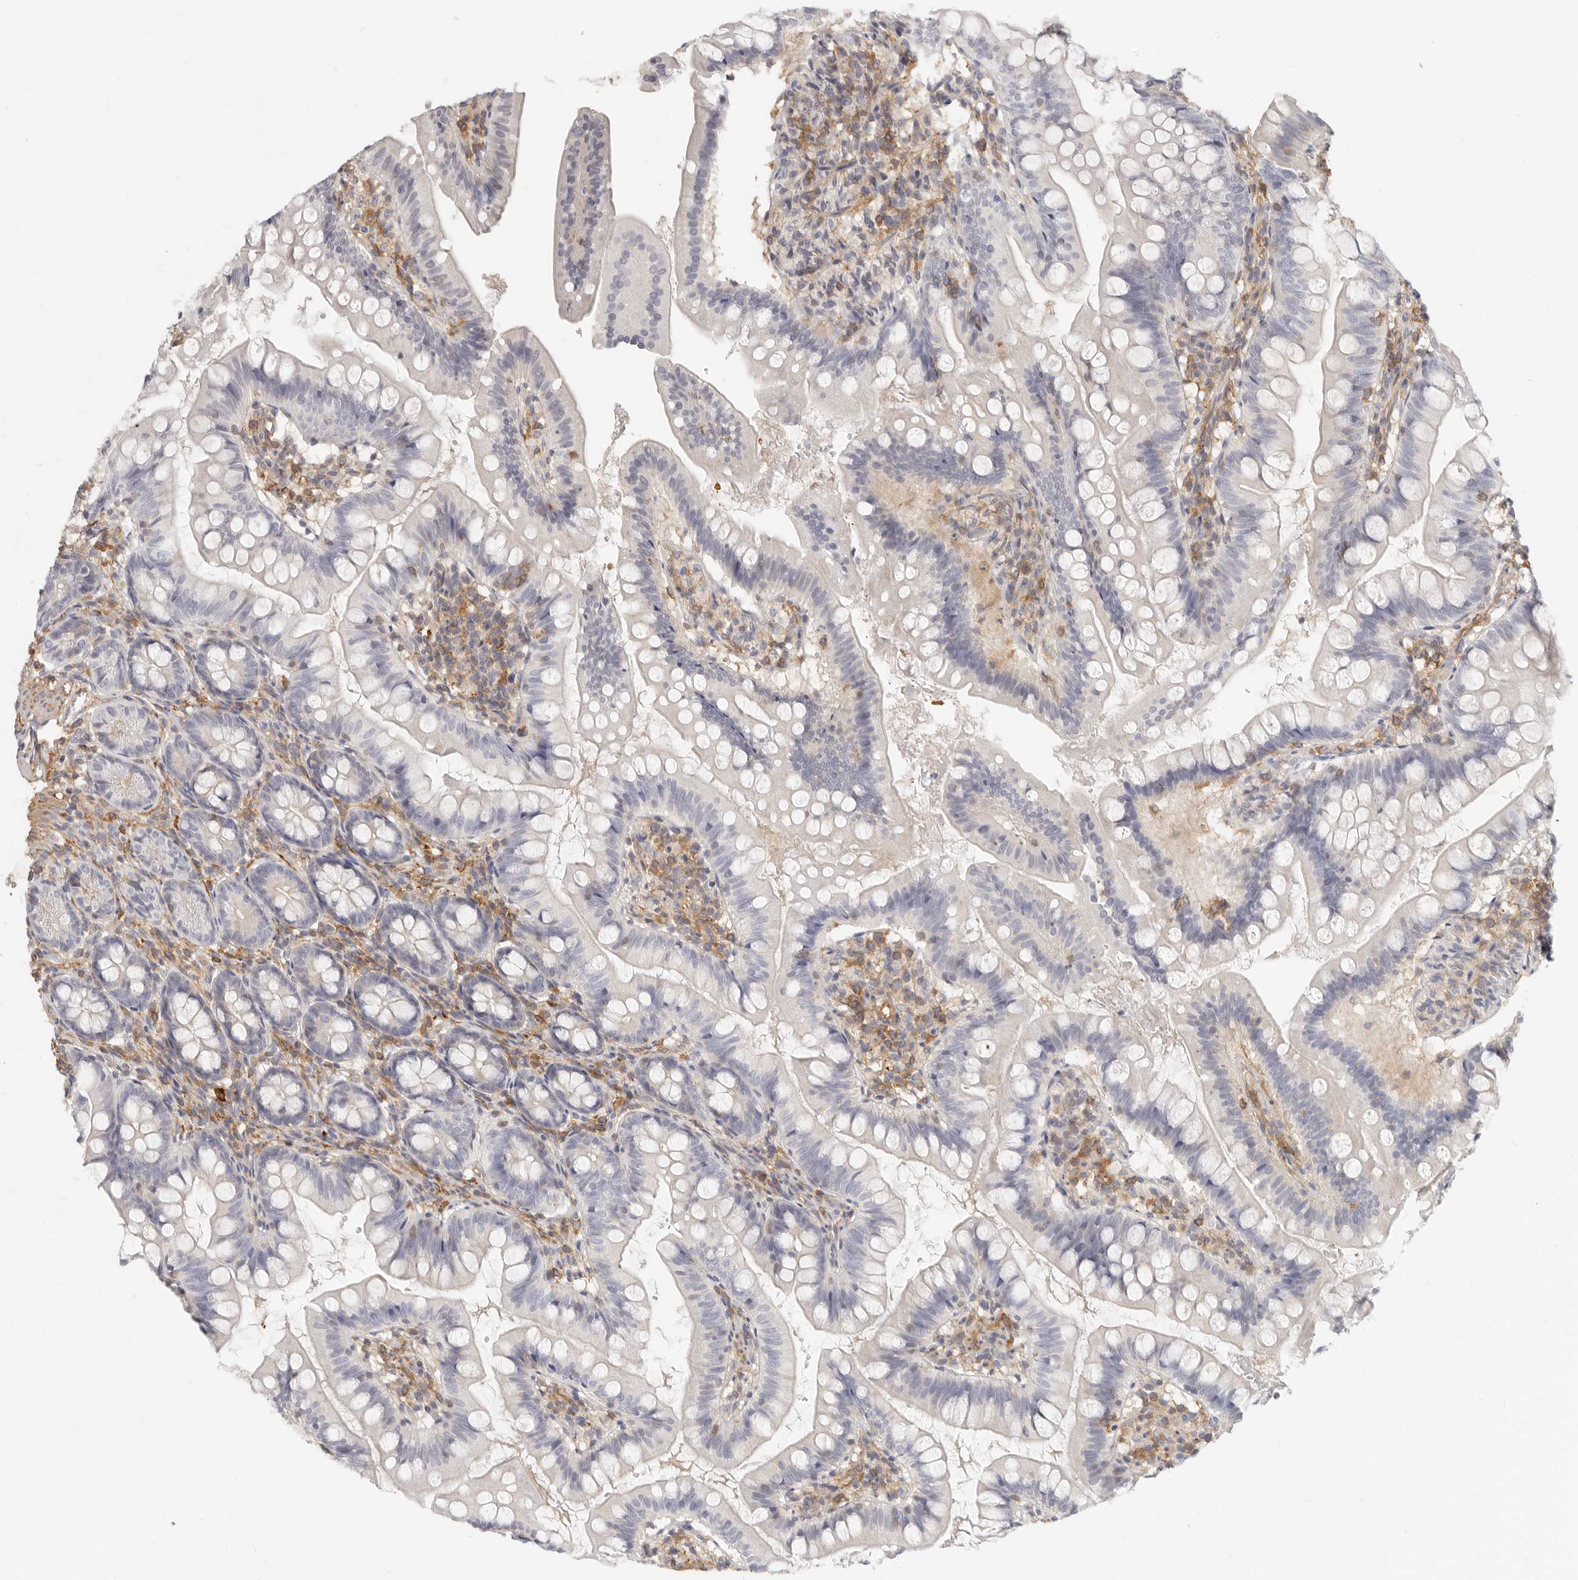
{"staining": {"intensity": "negative", "quantity": "none", "location": "none"}, "tissue": "small intestine", "cell_type": "Glandular cells", "image_type": "normal", "snomed": [{"axis": "morphology", "description": "Normal tissue, NOS"}, {"axis": "topography", "description": "Small intestine"}], "caption": "Photomicrograph shows no significant protein expression in glandular cells of unremarkable small intestine. The staining was performed using DAB (3,3'-diaminobenzidine) to visualize the protein expression in brown, while the nuclei were stained in blue with hematoxylin (Magnification: 20x).", "gene": "NIBAN1", "patient": {"sex": "male", "age": 7}}